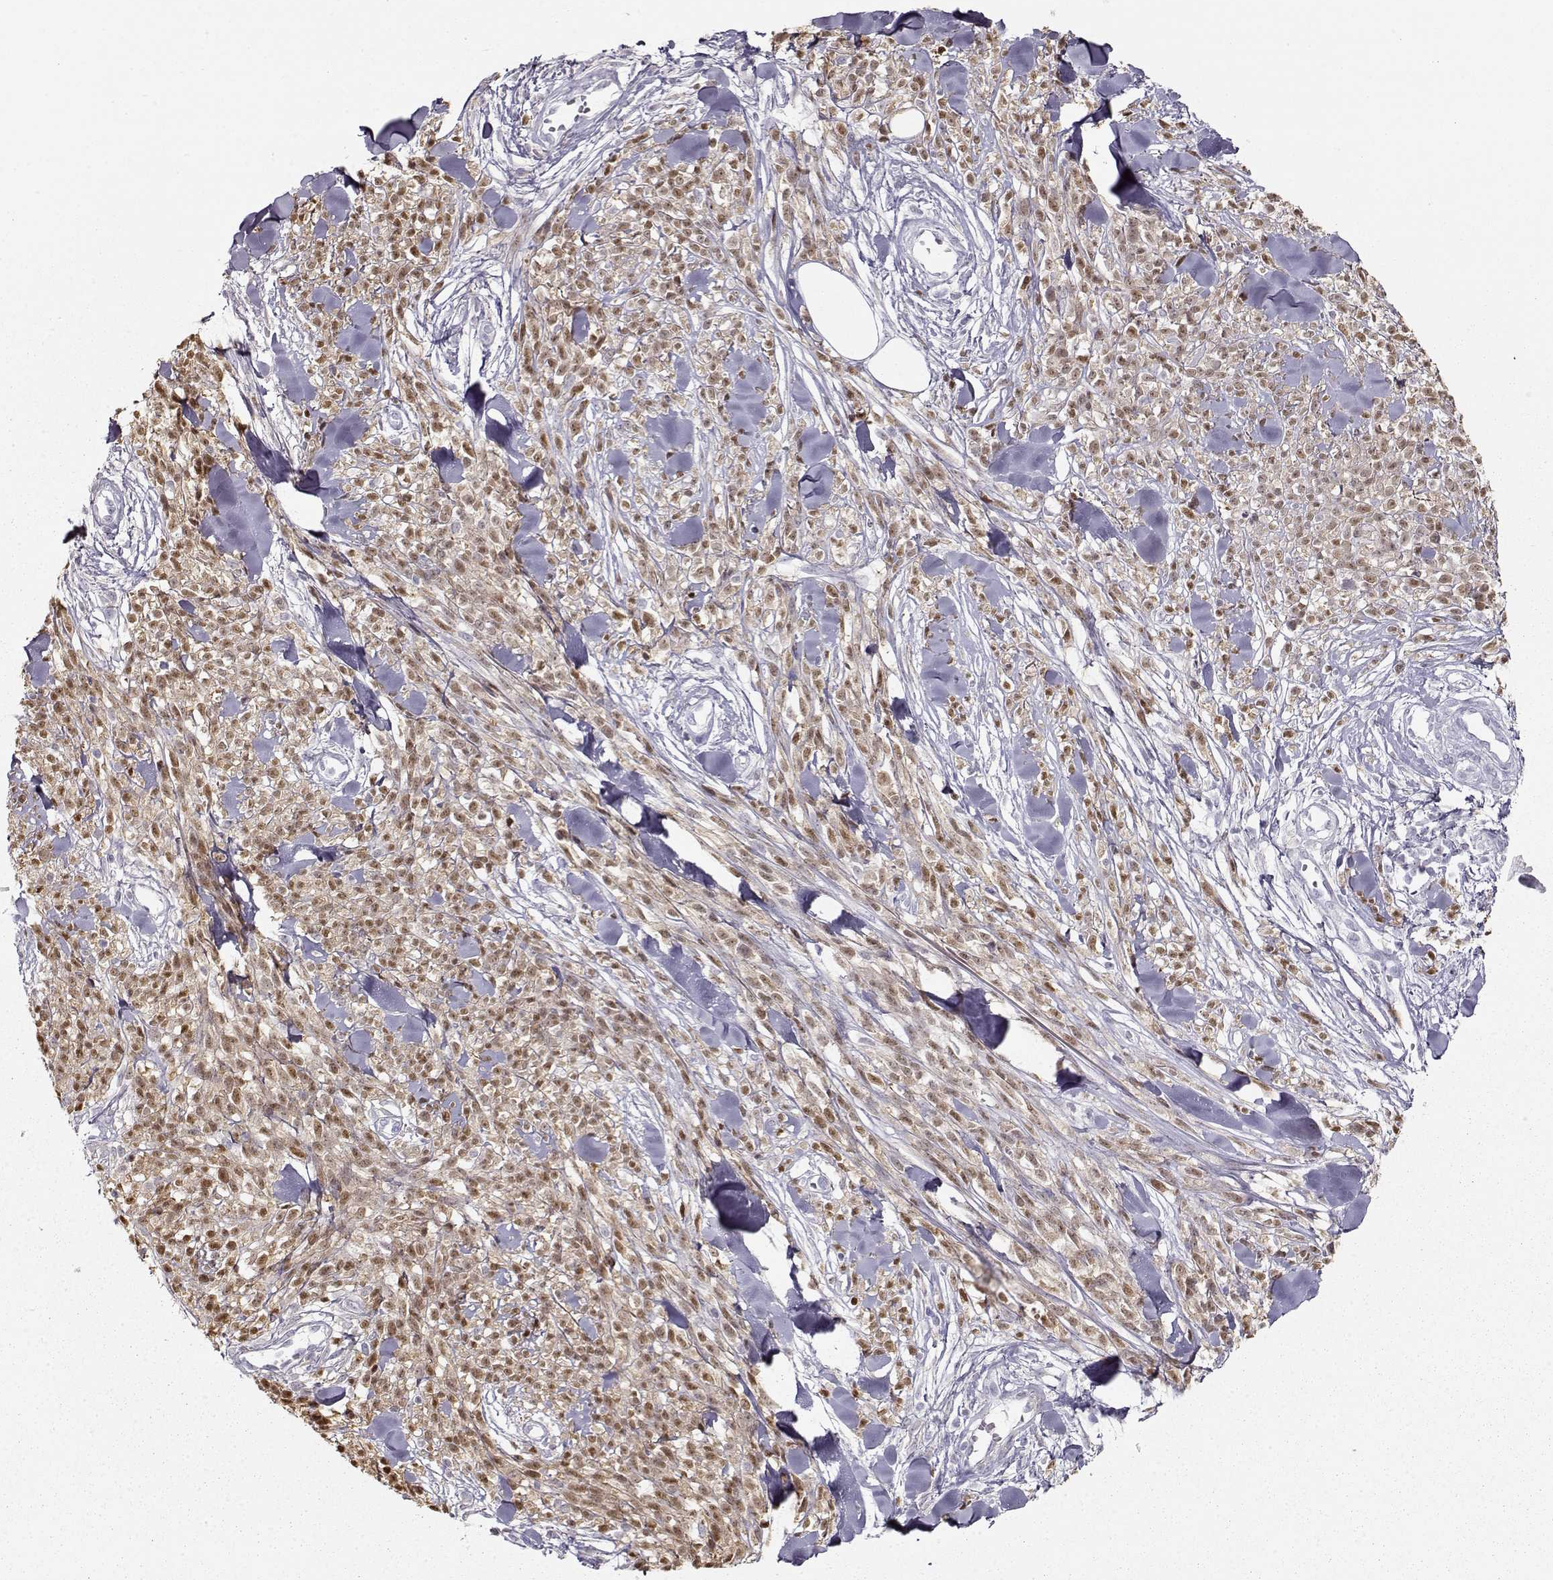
{"staining": {"intensity": "moderate", "quantity": ">75%", "location": "cytoplasmic/membranous,nuclear"}, "tissue": "melanoma", "cell_type": "Tumor cells", "image_type": "cancer", "snomed": [{"axis": "morphology", "description": "Malignant melanoma, NOS"}, {"axis": "topography", "description": "Skin"}, {"axis": "topography", "description": "Skin of trunk"}], "caption": "Brown immunohistochemical staining in malignant melanoma reveals moderate cytoplasmic/membranous and nuclear positivity in about >75% of tumor cells. (DAB = brown stain, brightfield microscopy at high magnification).", "gene": "S100B", "patient": {"sex": "male", "age": 74}}